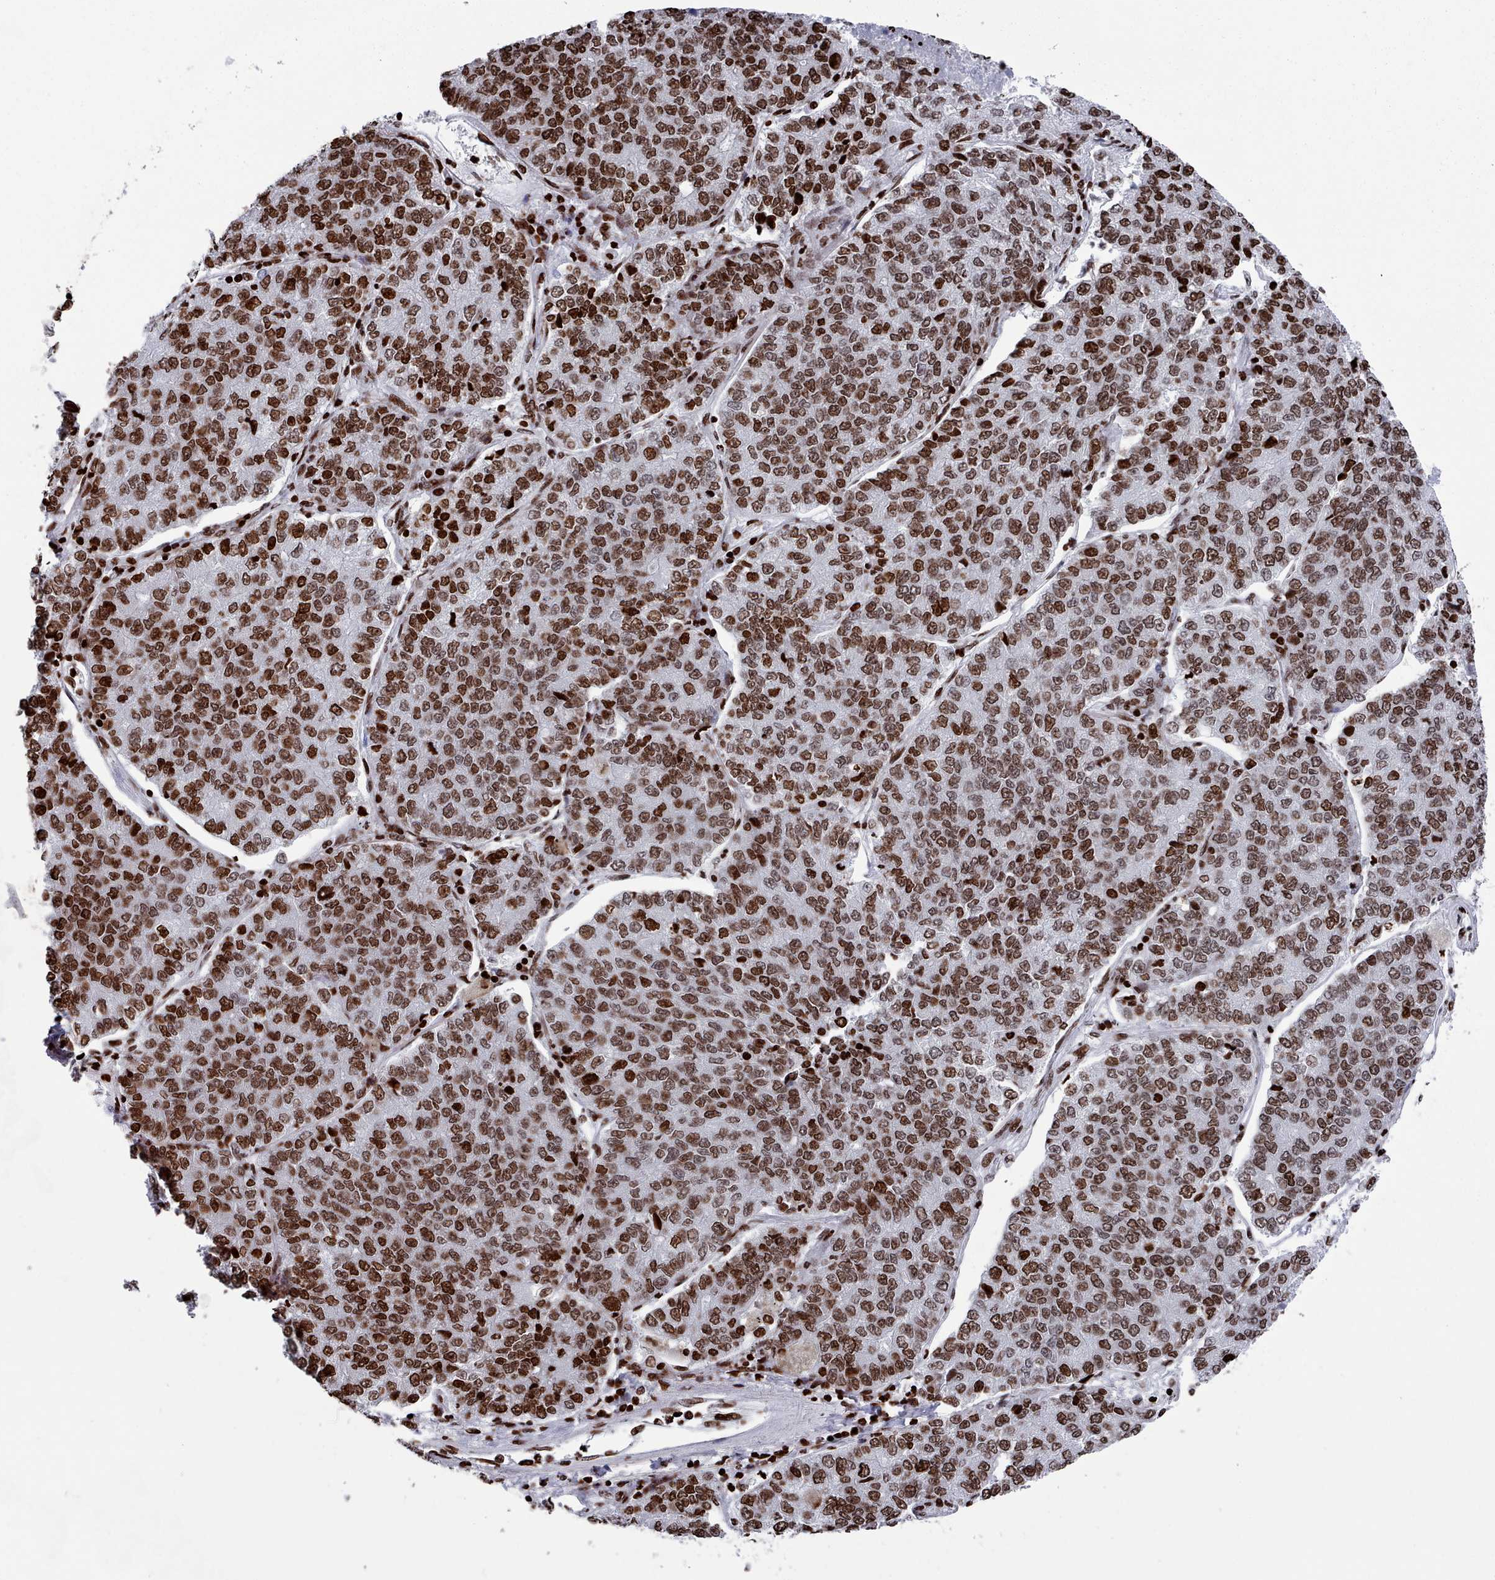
{"staining": {"intensity": "strong", "quantity": ">75%", "location": "nuclear"}, "tissue": "lung cancer", "cell_type": "Tumor cells", "image_type": "cancer", "snomed": [{"axis": "morphology", "description": "Adenocarcinoma, NOS"}, {"axis": "topography", "description": "Lung"}], "caption": "Immunohistochemical staining of human adenocarcinoma (lung) displays high levels of strong nuclear staining in approximately >75% of tumor cells.", "gene": "PCDHB12", "patient": {"sex": "male", "age": 49}}